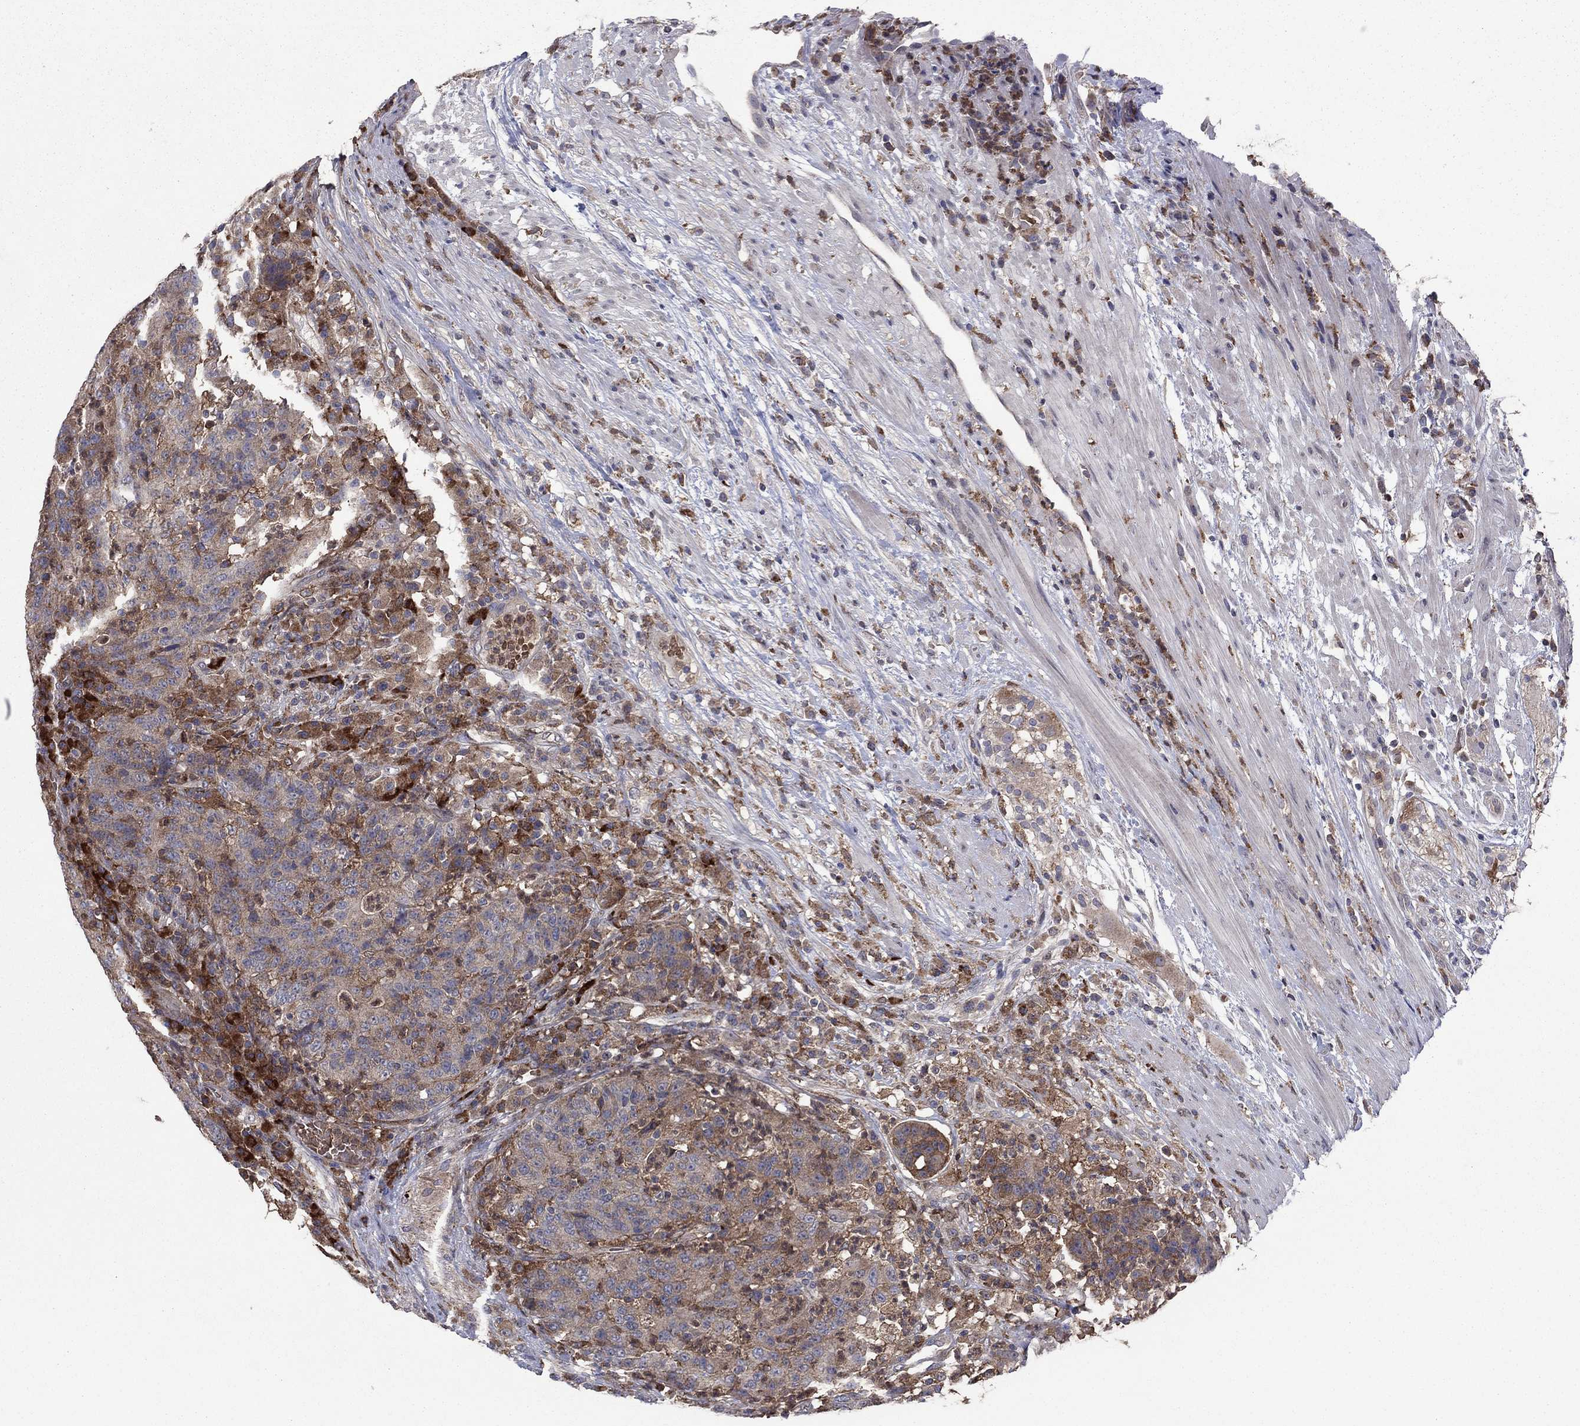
{"staining": {"intensity": "moderate", "quantity": "25%-75%", "location": "cytoplasmic/membranous"}, "tissue": "colorectal cancer", "cell_type": "Tumor cells", "image_type": "cancer", "snomed": [{"axis": "morphology", "description": "Adenocarcinoma, NOS"}, {"axis": "topography", "description": "Colon"}], "caption": "A brown stain shows moderate cytoplasmic/membranous expression of a protein in colorectal adenocarcinoma tumor cells. The staining was performed using DAB to visualize the protein expression in brown, while the nuclei were stained in blue with hematoxylin (Magnification: 20x).", "gene": "MEA1", "patient": {"sex": "male", "age": 70}}